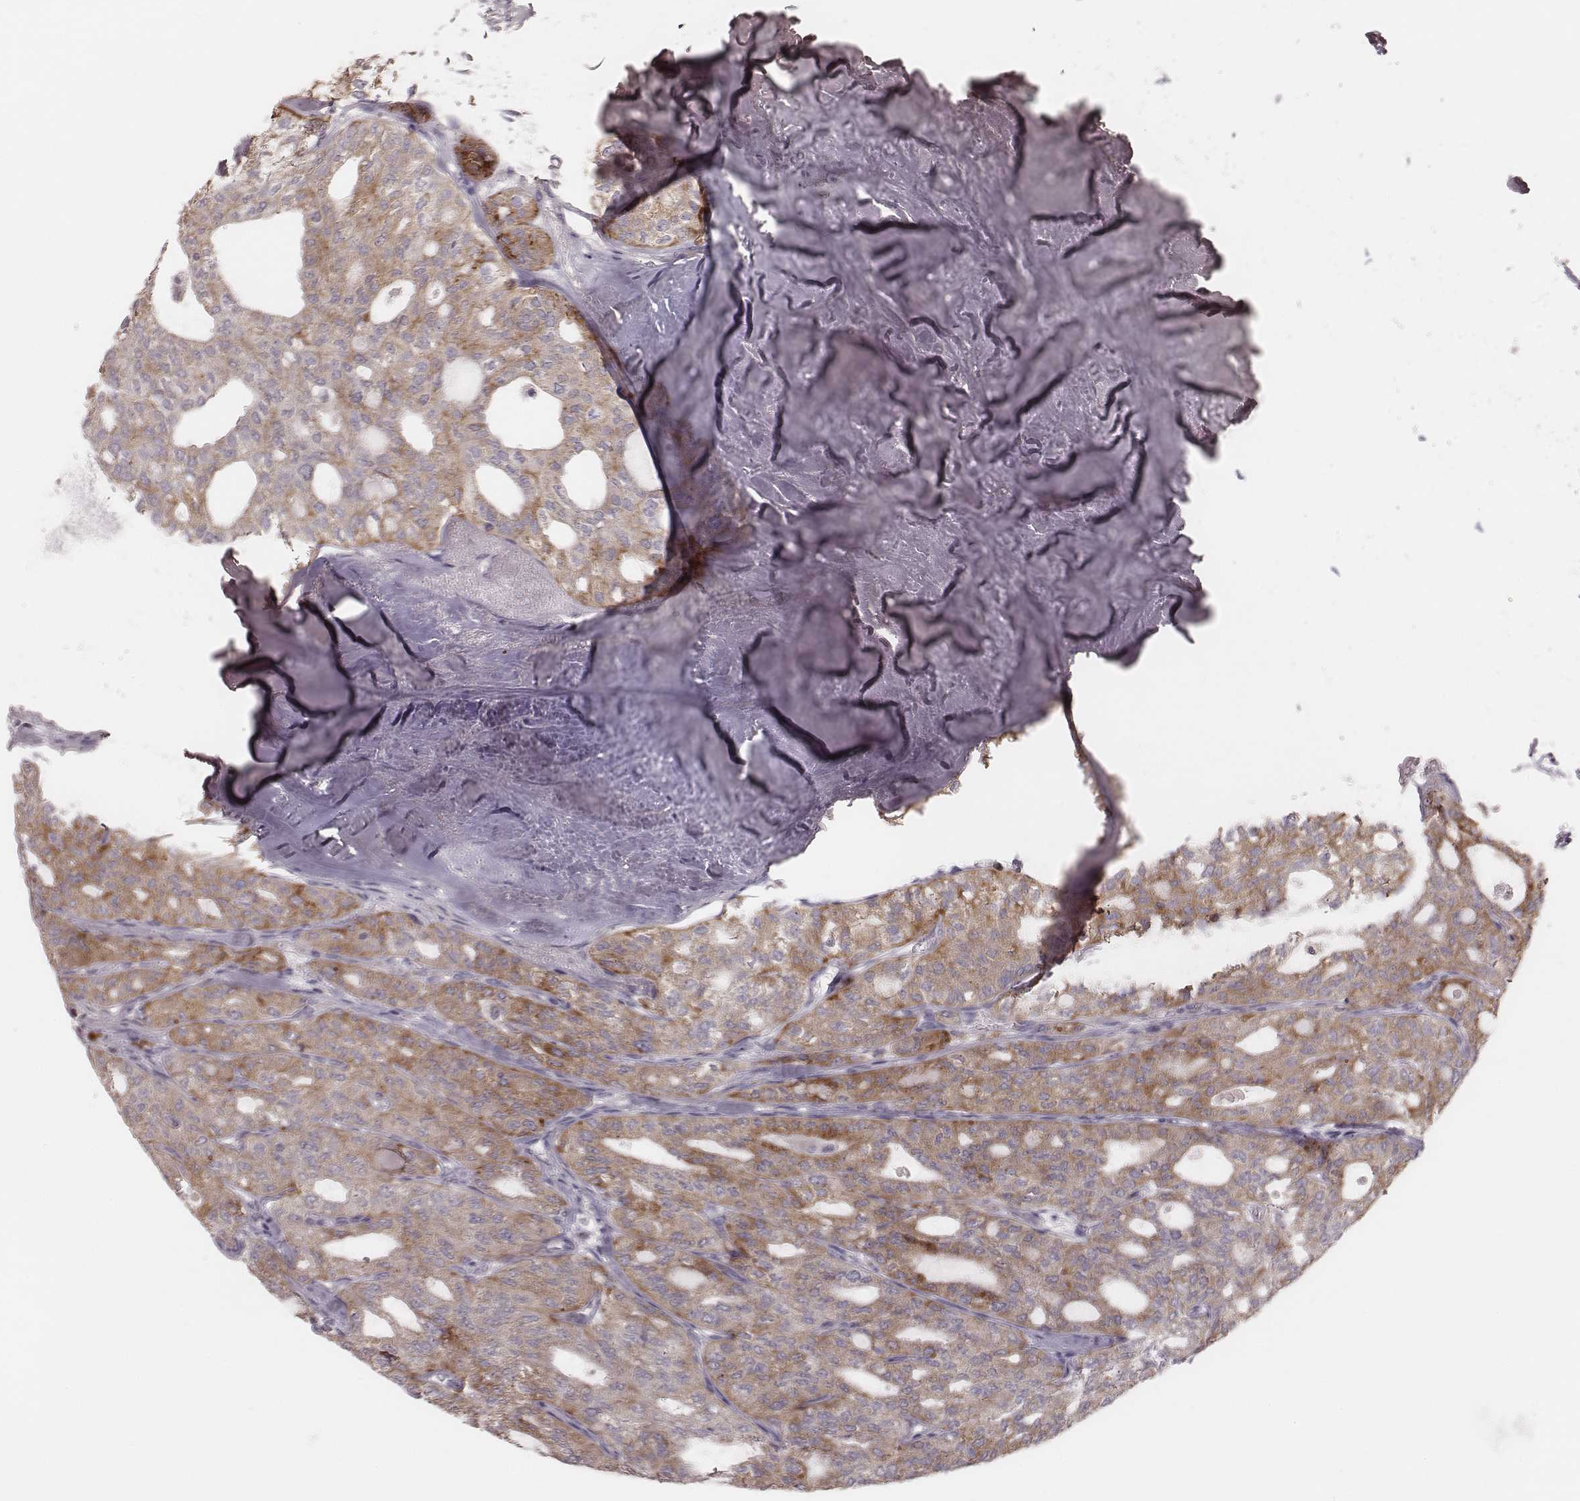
{"staining": {"intensity": "moderate", "quantity": ">75%", "location": "cytoplasmic/membranous"}, "tissue": "thyroid cancer", "cell_type": "Tumor cells", "image_type": "cancer", "snomed": [{"axis": "morphology", "description": "Follicular adenoma carcinoma, NOS"}, {"axis": "topography", "description": "Thyroid gland"}], "caption": "About >75% of tumor cells in human thyroid cancer reveal moderate cytoplasmic/membranous protein staining as visualized by brown immunohistochemical staining.", "gene": "KIF5C", "patient": {"sex": "male", "age": 75}}